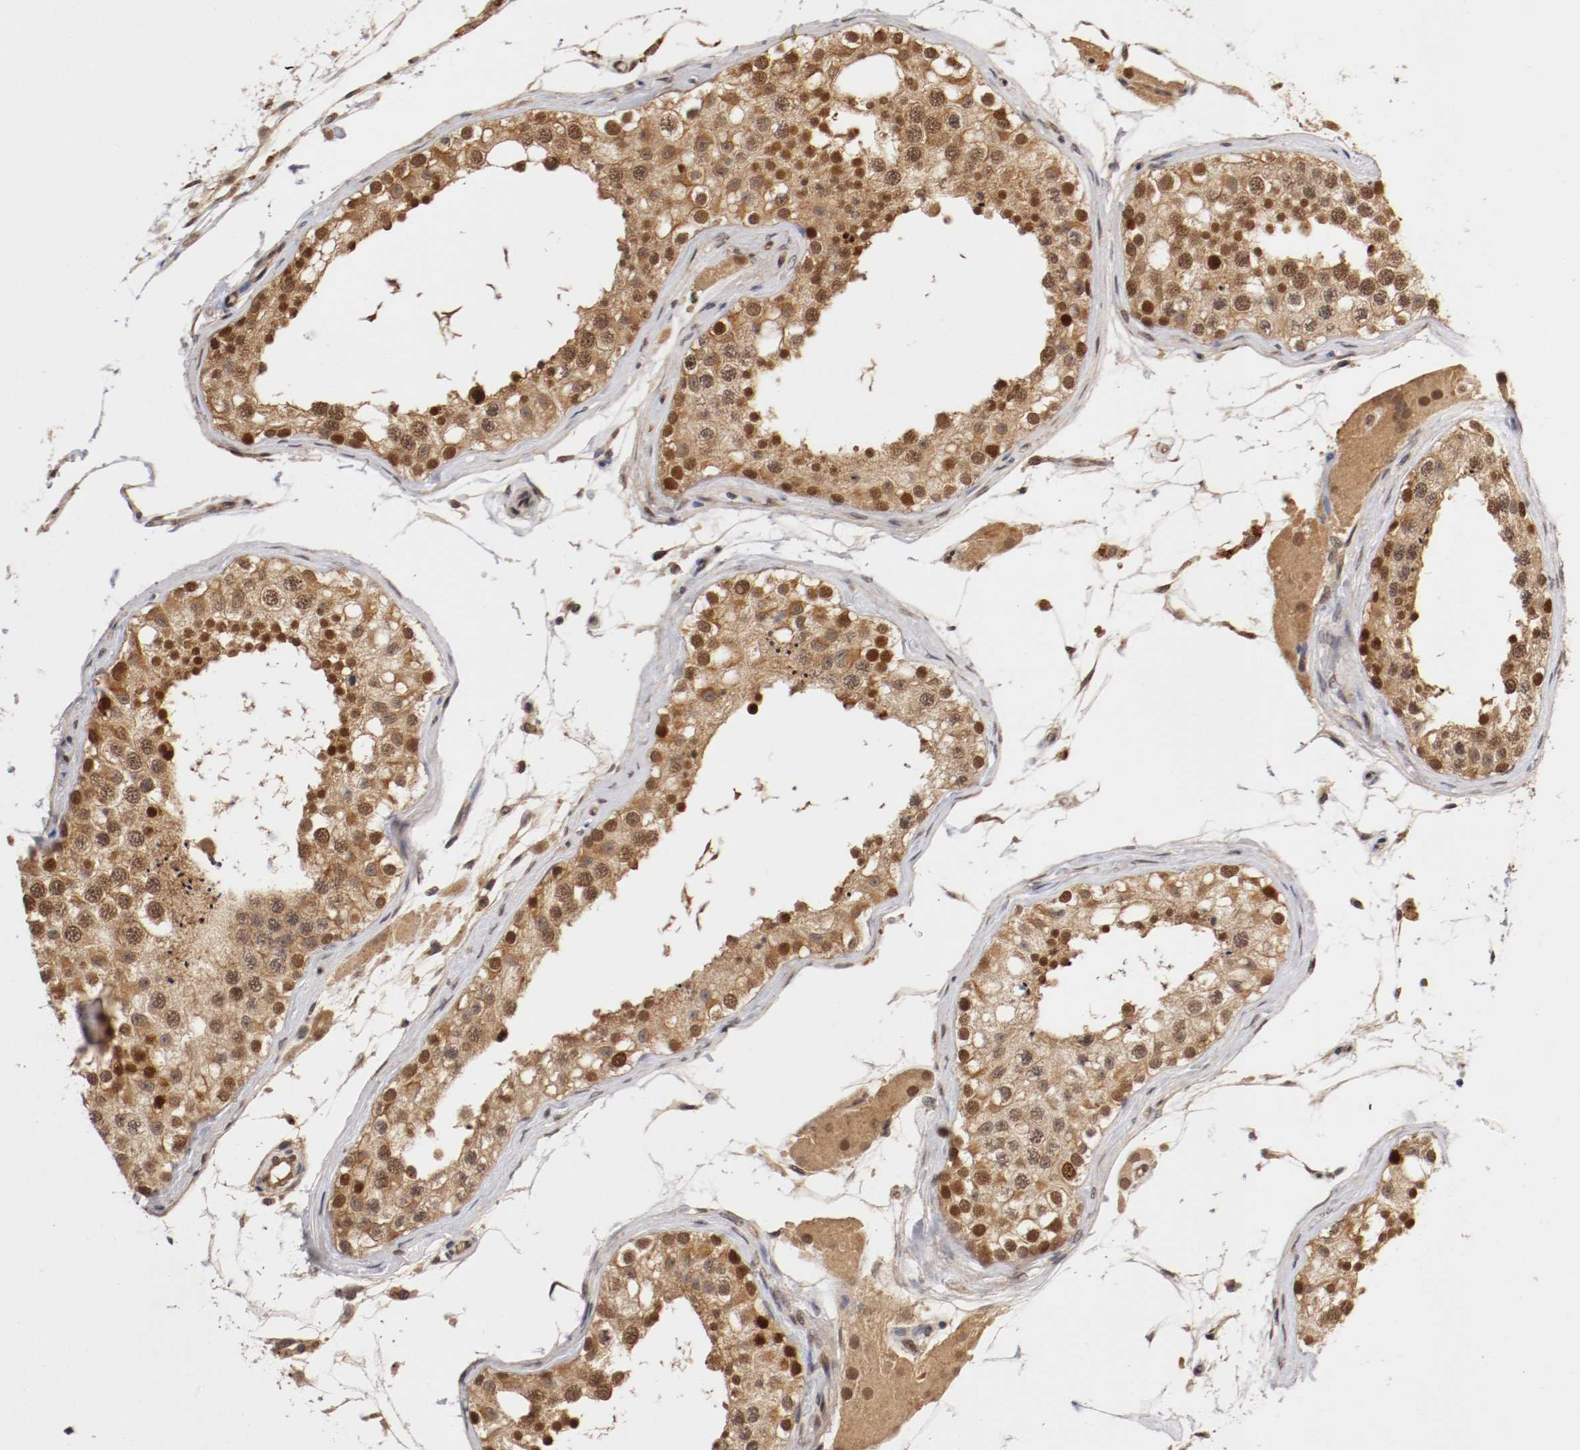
{"staining": {"intensity": "strong", "quantity": ">75%", "location": "cytoplasmic/membranous,nuclear"}, "tissue": "testis", "cell_type": "Cells in seminiferous ducts", "image_type": "normal", "snomed": [{"axis": "morphology", "description": "Normal tissue, NOS"}, {"axis": "topography", "description": "Testis"}], "caption": "A photomicrograph of human testis stained for a protein reveals strong cytoplasmic/membranous,nuclear brown staining in cells in seminiferous ducts.", "gene": "DNMT3B", "patient": {"sex": "male", "age": 68}}